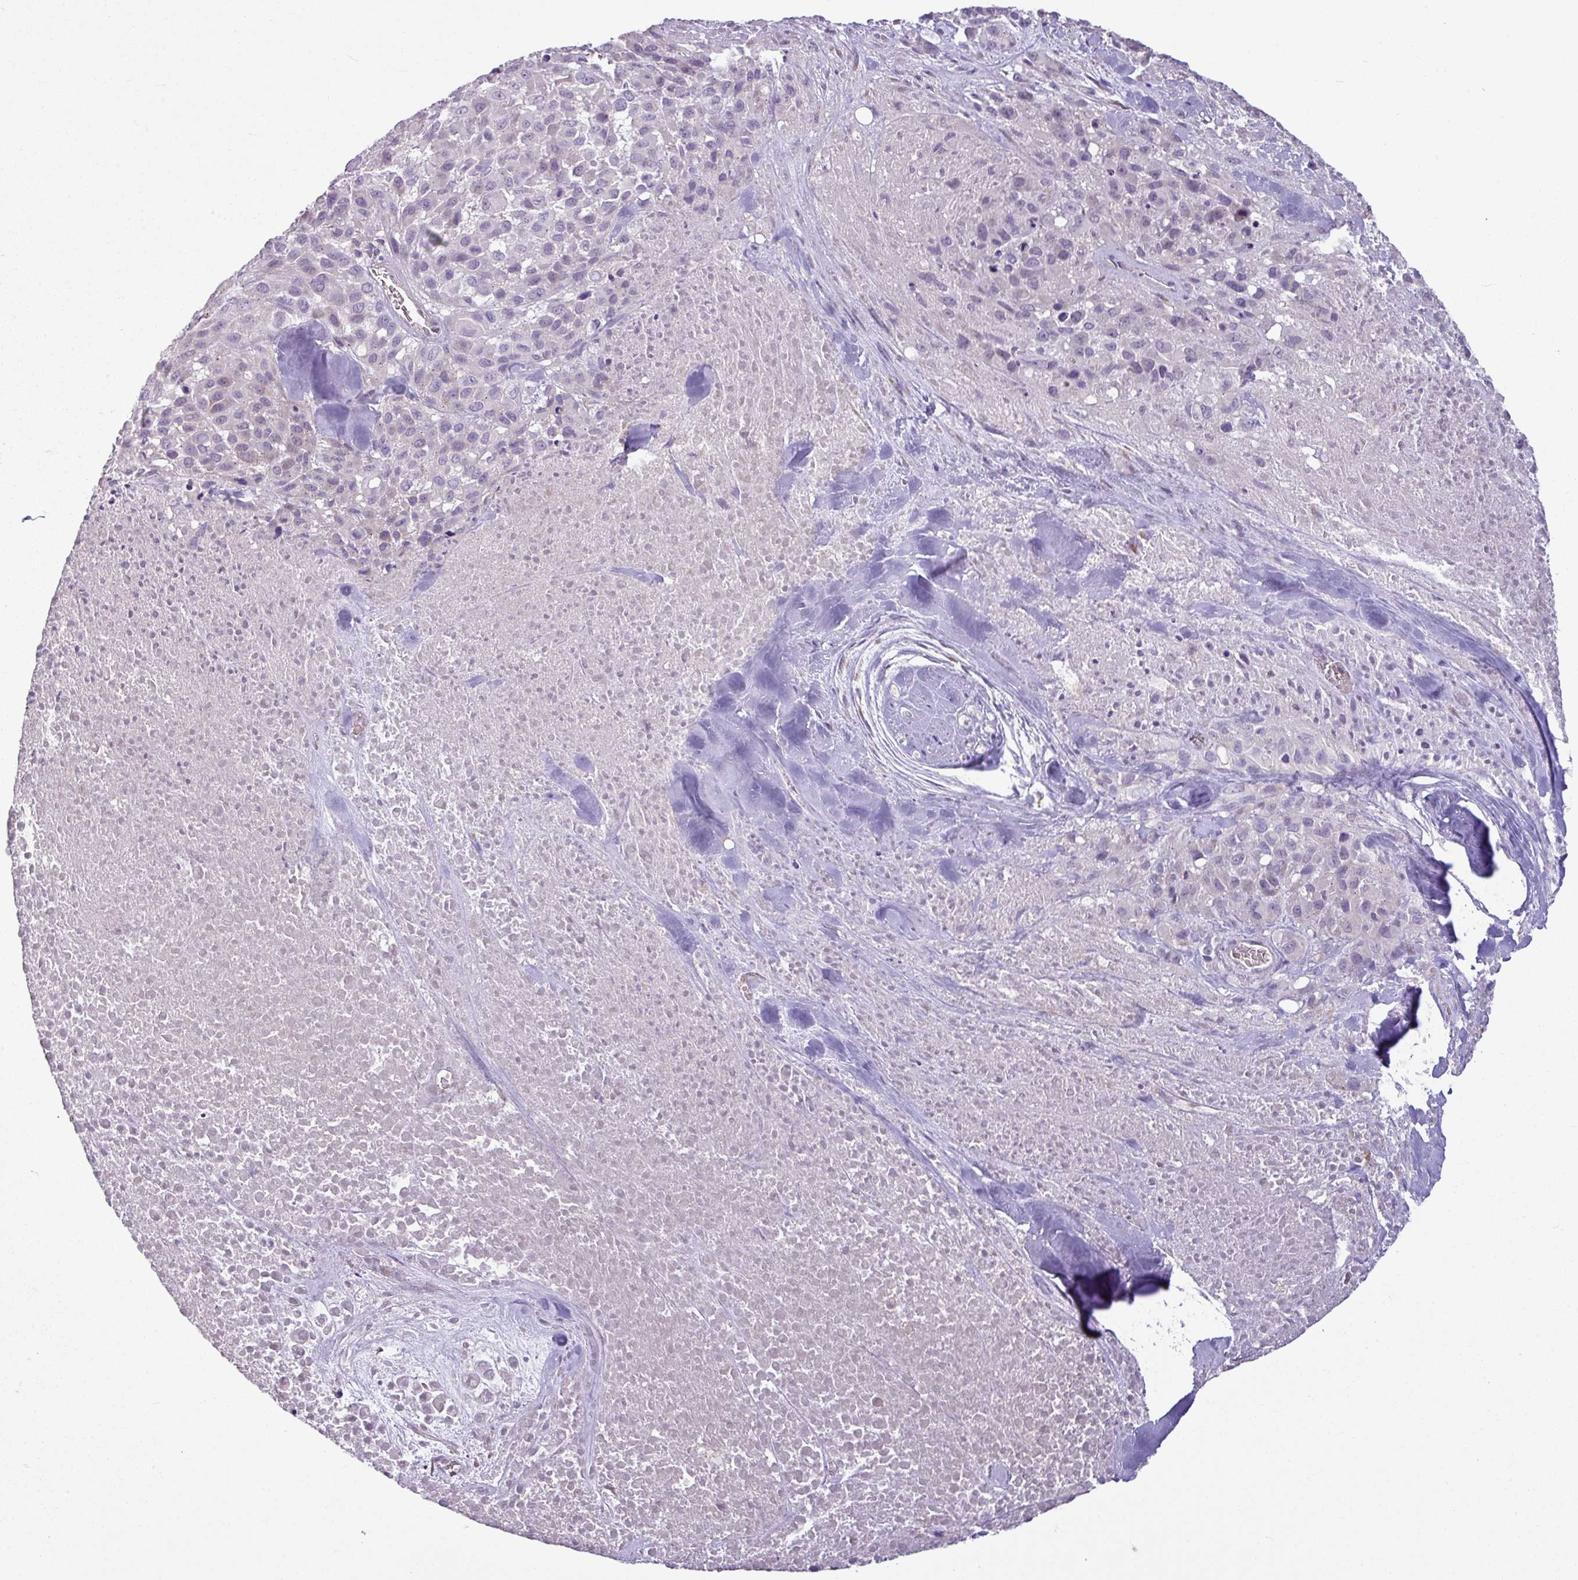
{"staining": {"intensity": "negative", "quantity": "none", "location": "none"}, "tissue": "melanoma", "cell_type": "Tumor cells", "image_type": "cancer", "snomed": [{"axis": "morphology", "description": "Malignant melanoma, Metastatic site"}, {"axis": "topography", "description": "Skin"}], "caption": "Immunohistochemistry (IHC) histopathology image of malignant melanoma (metastatic site) stained for a protein (brown), which shows no expression in tumor cells.", "gene": "NHSL2", "patient": {"sex": "female", "age": 81}}